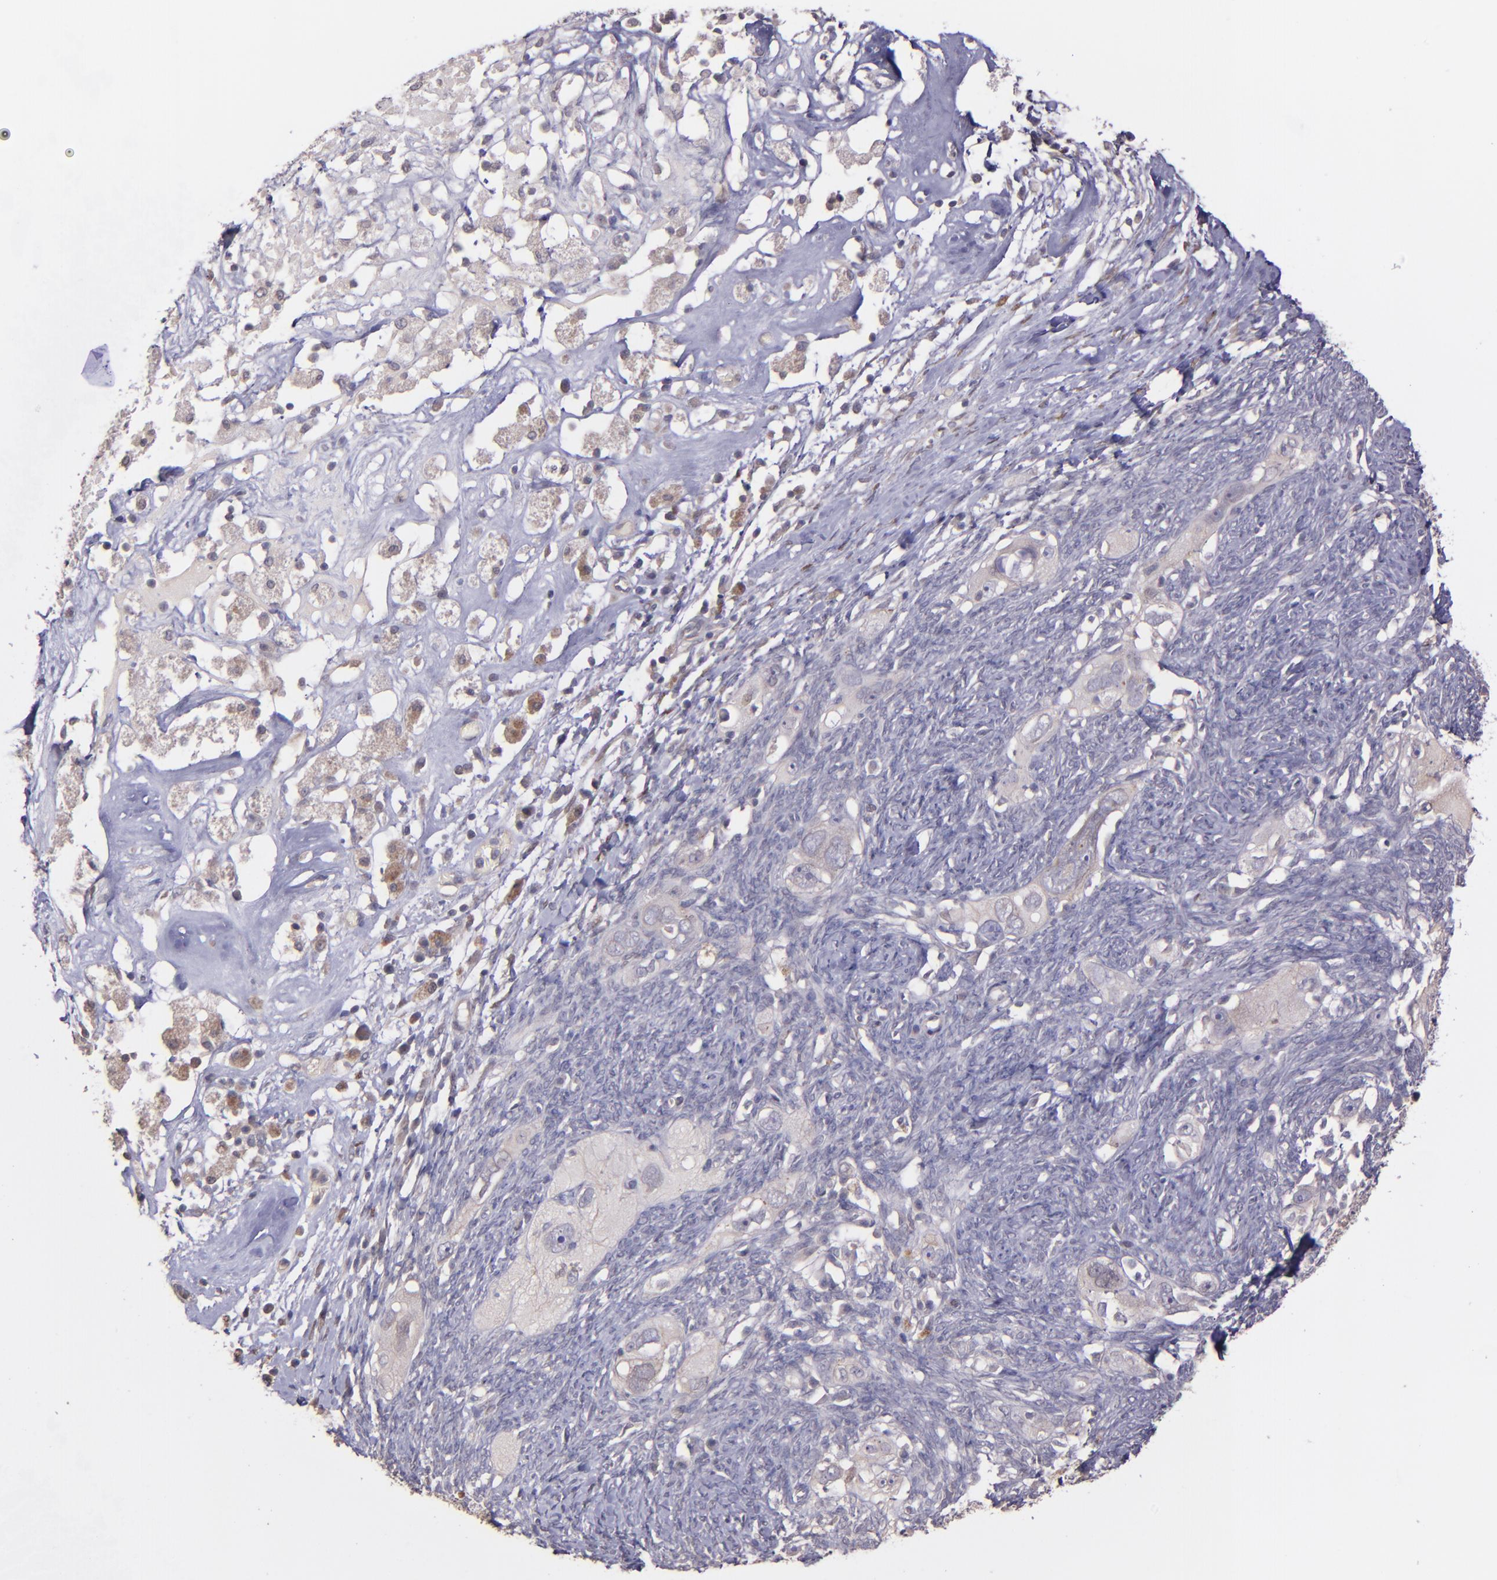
{"staining": {"intensity": "weak", "quantity": "<25%", "location": "cytoplasmic/membranous"}, "tissue": "ovarian cancer", "cell_type": "Tumor cells", "image_type": "cancer", "snomed": [{"axis": "morphology", "description": "Normal tissue, NOS"}, {"axis": "morphology", "description": "Cystadenocarcinoma, serous, NOS"}, {"axis": "topography", "description": "Ovary"}], "caption": "Micrograph shows no protein staining in tumor cells of serous cystadenocarcinoma (ovarian) tissue. The staining was performed using DAB to visualize the protein expression in brown, while the nuclei were stained in blue with hematoxylin (Magnification: 20x).", "gene": "NUP62CL", "patient": {"sex": "female", "age": 62}}